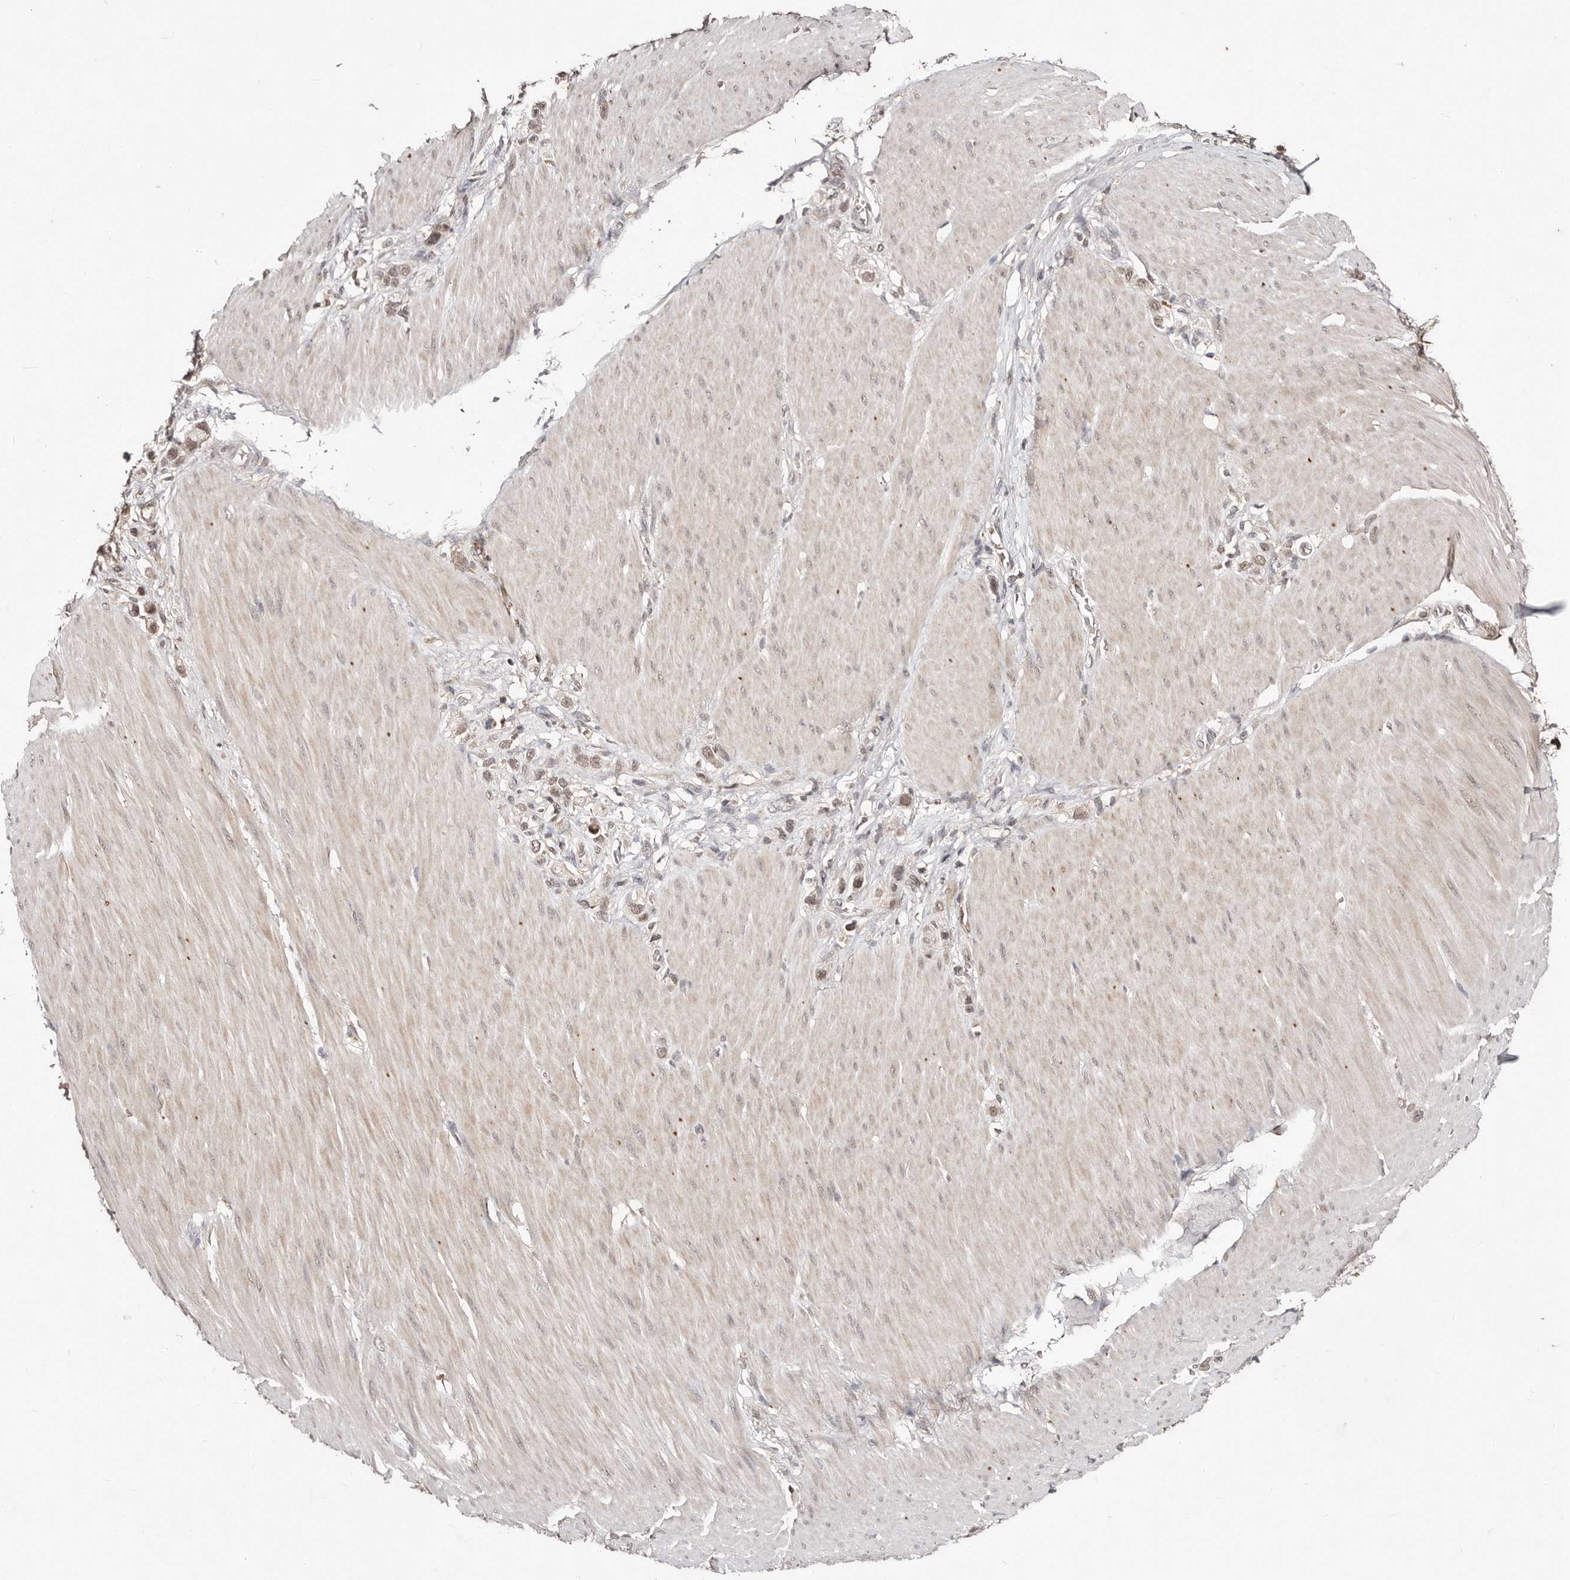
{"staining": {"intensity": "weak", "quantity": ">75%", "location": "nuclear"}, "tissue": "stomach cancer", "cell_type": "Tumor cells", "image_type": "cancer", "snomed": [{"axis": "morphology", "description": "Adenocarcinoma, NOS"}, {"axis": "topography", "description": "Stomach"}], "caption": "A high-resolution micrograph shows immunohistochemistry staining of stomach cancer (adenocarcinoma), which reveals weak nuclear expression in about >75% of tumor cells.", "gene": "BICRAL", "patient": {"sex": "female", "age": 65}}